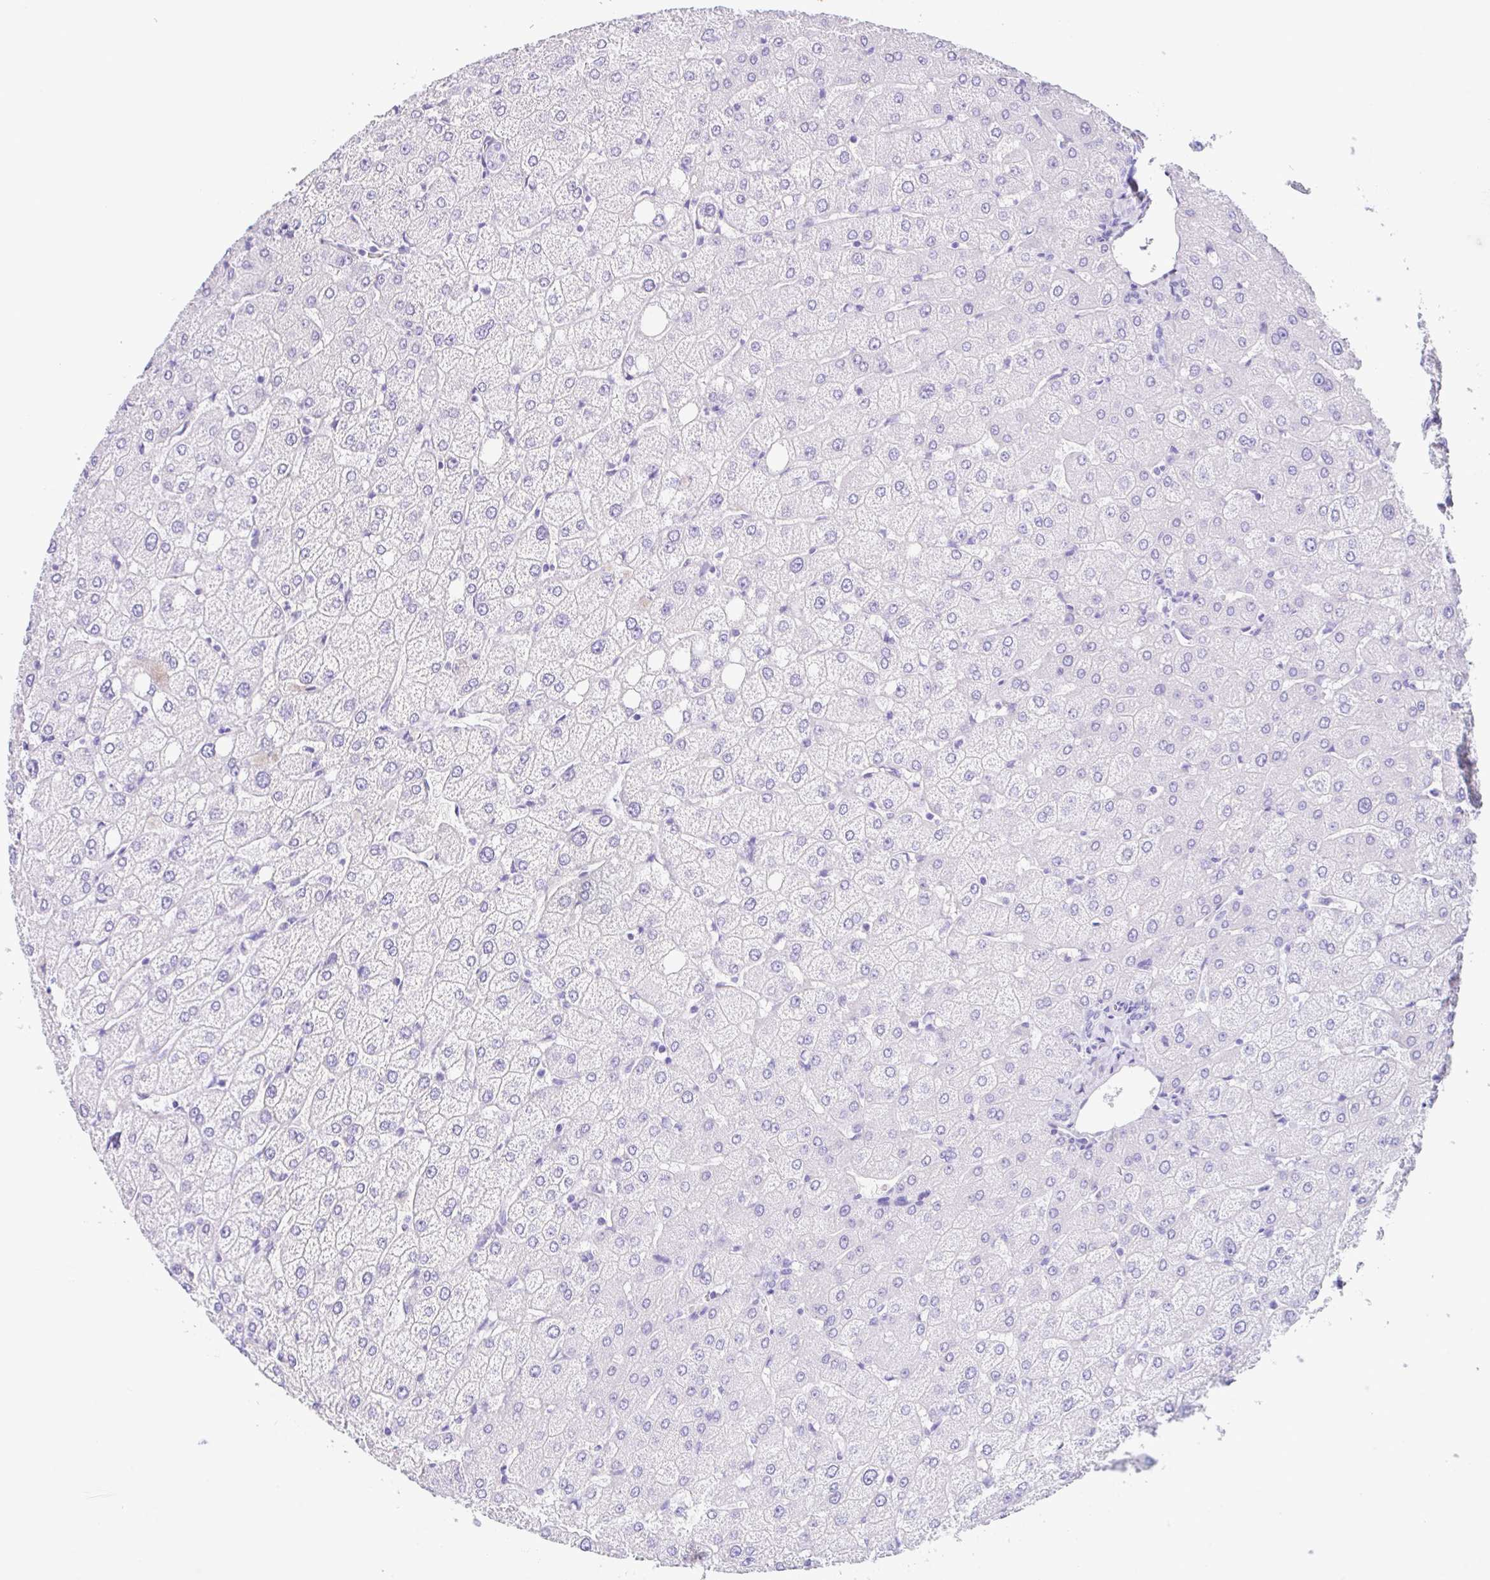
{"staining": {"intensity": "negative", "quantity": "none", "location": "none"}, "tissue": "liver", "cell_type": "Cholangiocytes", "image_type": "normal", "snomed": [{"axis": "morphology", "description": "Normal tissue, NOS"}, {"axis": "topography", "description": "Liver"}], "caption": "The image demonstrates no staining of cholangiocytes in unremarkable liver.", "gene": "CPA1", "patient": {"sex": "female", "age": 54}}